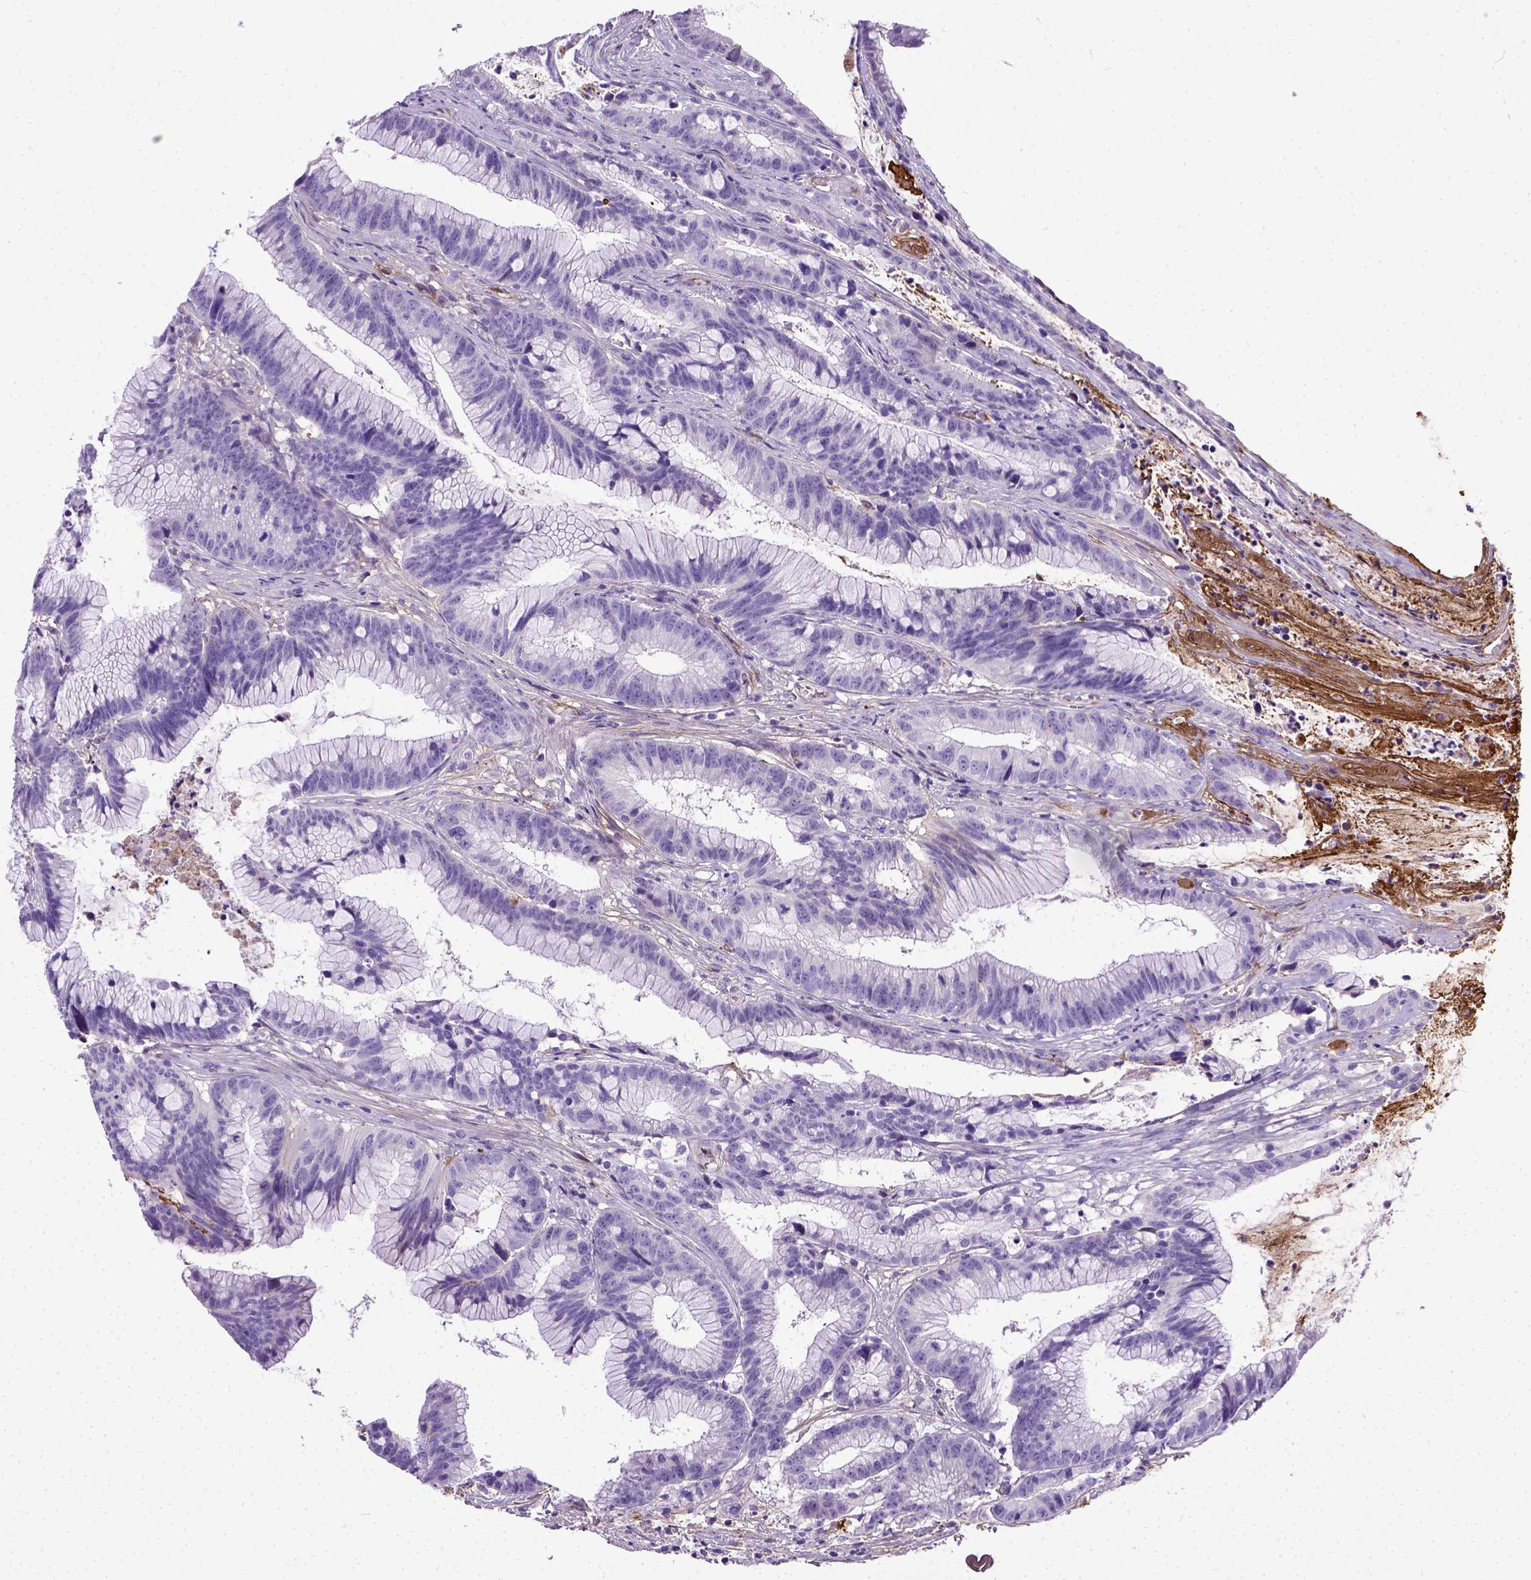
{"staining": {"intensity": "weak", "quantity": "<25%", "location": "cytoplasmic/membranous"}, "tissue": "colorectal cancer", "cell_type": "Tumor cells", "image_type": "cancer", "snomed": [{"axis": "morphology", "description": "Adenocarcinoma, NOS"}, {"axis": "topography", "description": "Colon"}], "caption": "Immunohistochemical staining of adenocarcinoma (colorectal) shows no significant staining in tumor cells.", "gene": "ADAMTS8", "patient": {"sex": "female", "age": 78}}